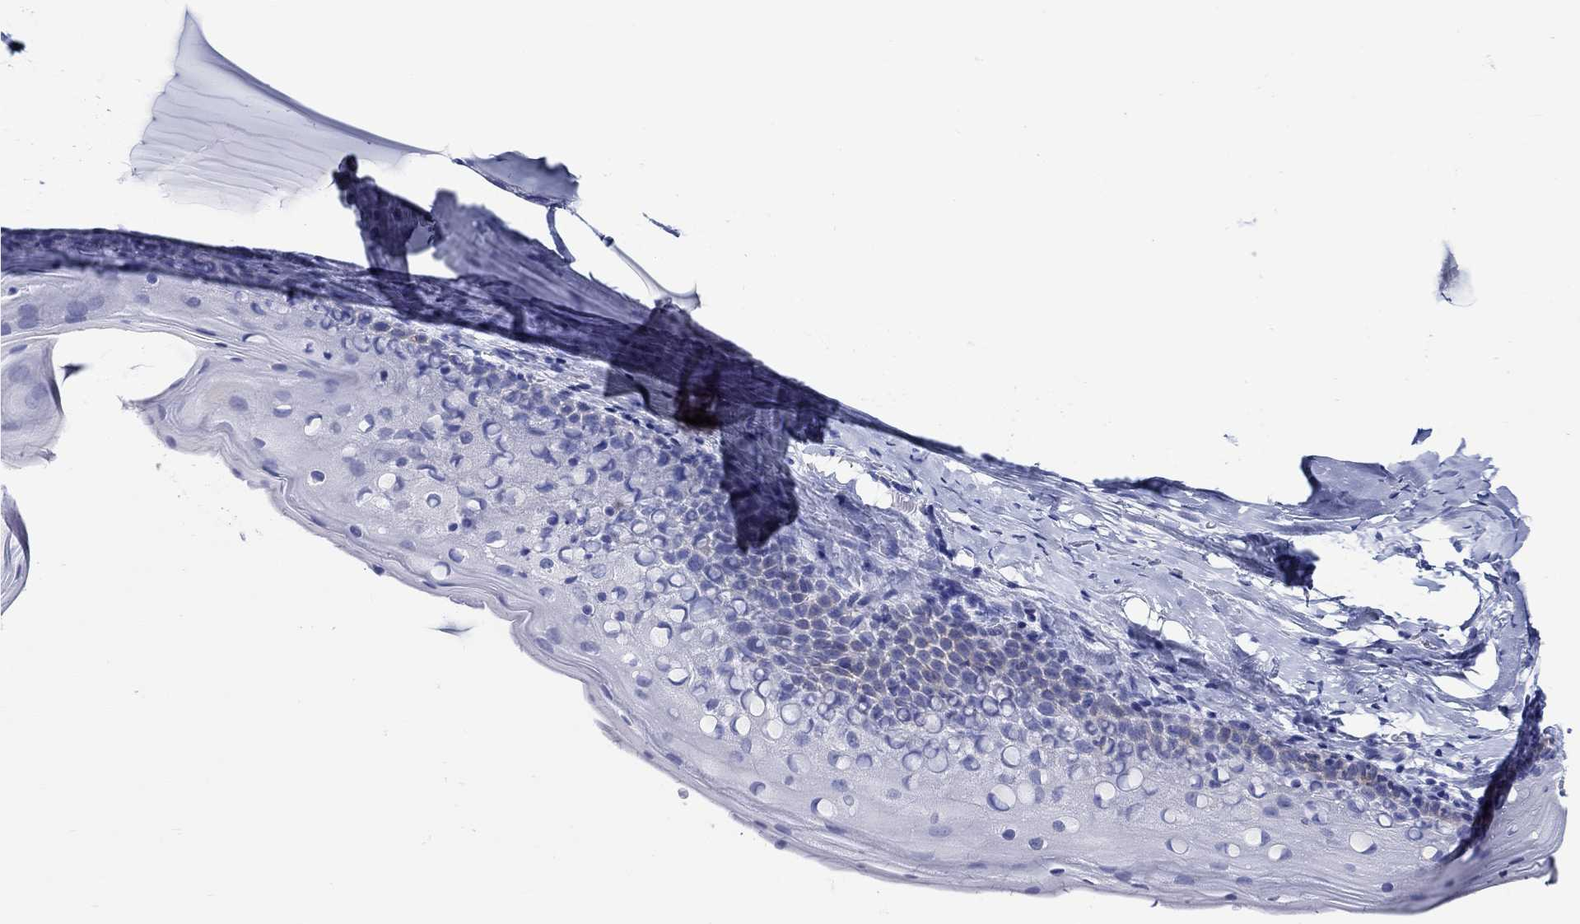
{"staining": {"intensity": "negative", "quantity": "none", "location": "none"}, "tissue": "cervix", "cell_type": "Glandular cells", "image_type": "normal", "snomed": [{"axis": "morphology", "description": "Normal tissue, NOS"}, {"axis": "topography", "description": "Cervix"}], "caption": "There is no significant staining in glandular cells of cervix. The staining was performed using DAB to visualize the protein expression in brown, while the nuclei were stained in blue with hematoxylin (Magnification: 20x).", "gene": "FBXO2", "patient": {"sex": "female", "age": 40}}